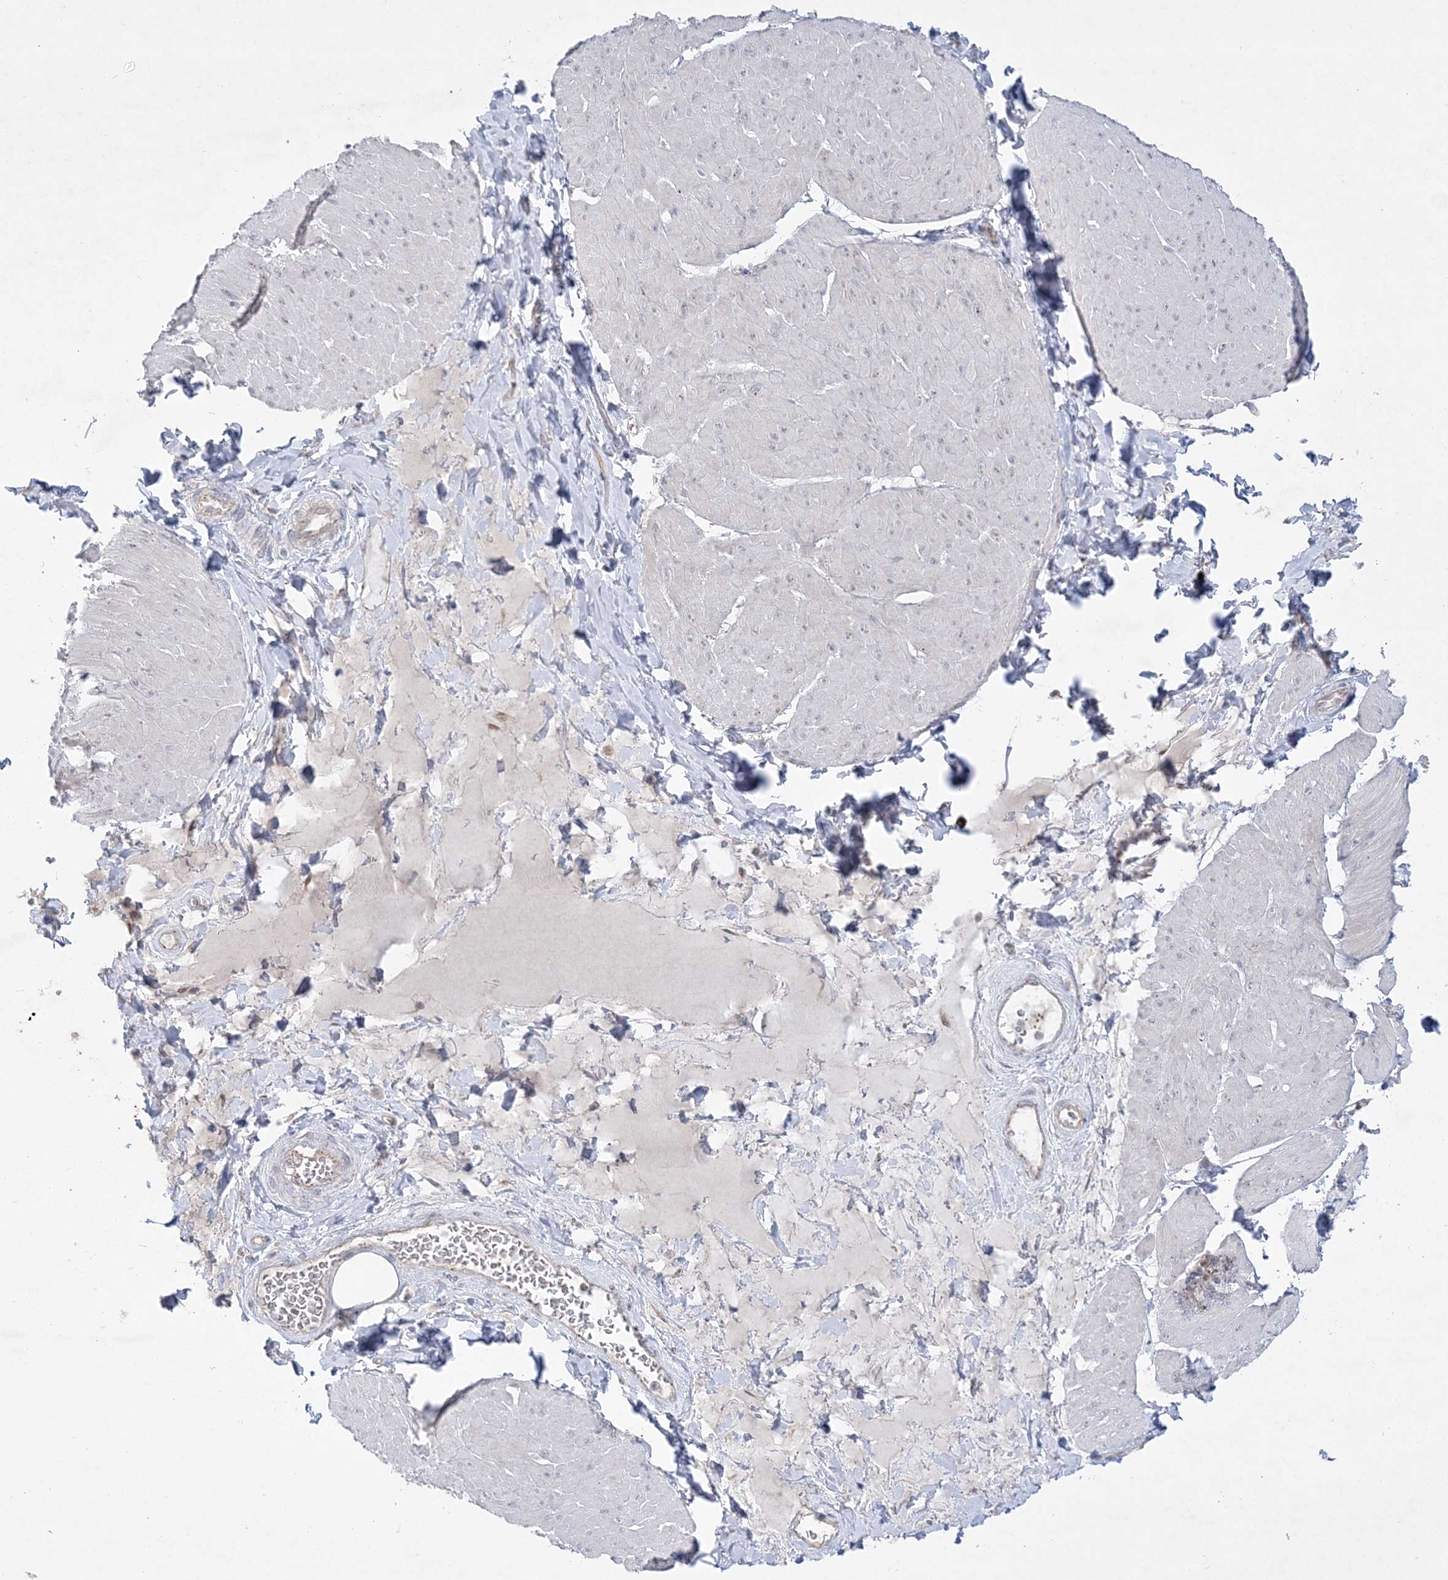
{"staining": {"intensity": "negative", "quantity": "none", "location": "none"}, "tissue": "smooth muscle", "cell_type": "Smooth muscle cells", "image_type": "normal", "snomed": [{"axis": "morphology", "description": "Urothelial carcinoma, High grade"}, {"axis": "topography", "description": "Urinary bladder"}], "caption": "DAB immunohistochemical staining of benign smooth muscle shows no significant expression in smooth muscle cells.", "gene": "ADAMTS12", "patient": {"sex": "male", "age": 46}}